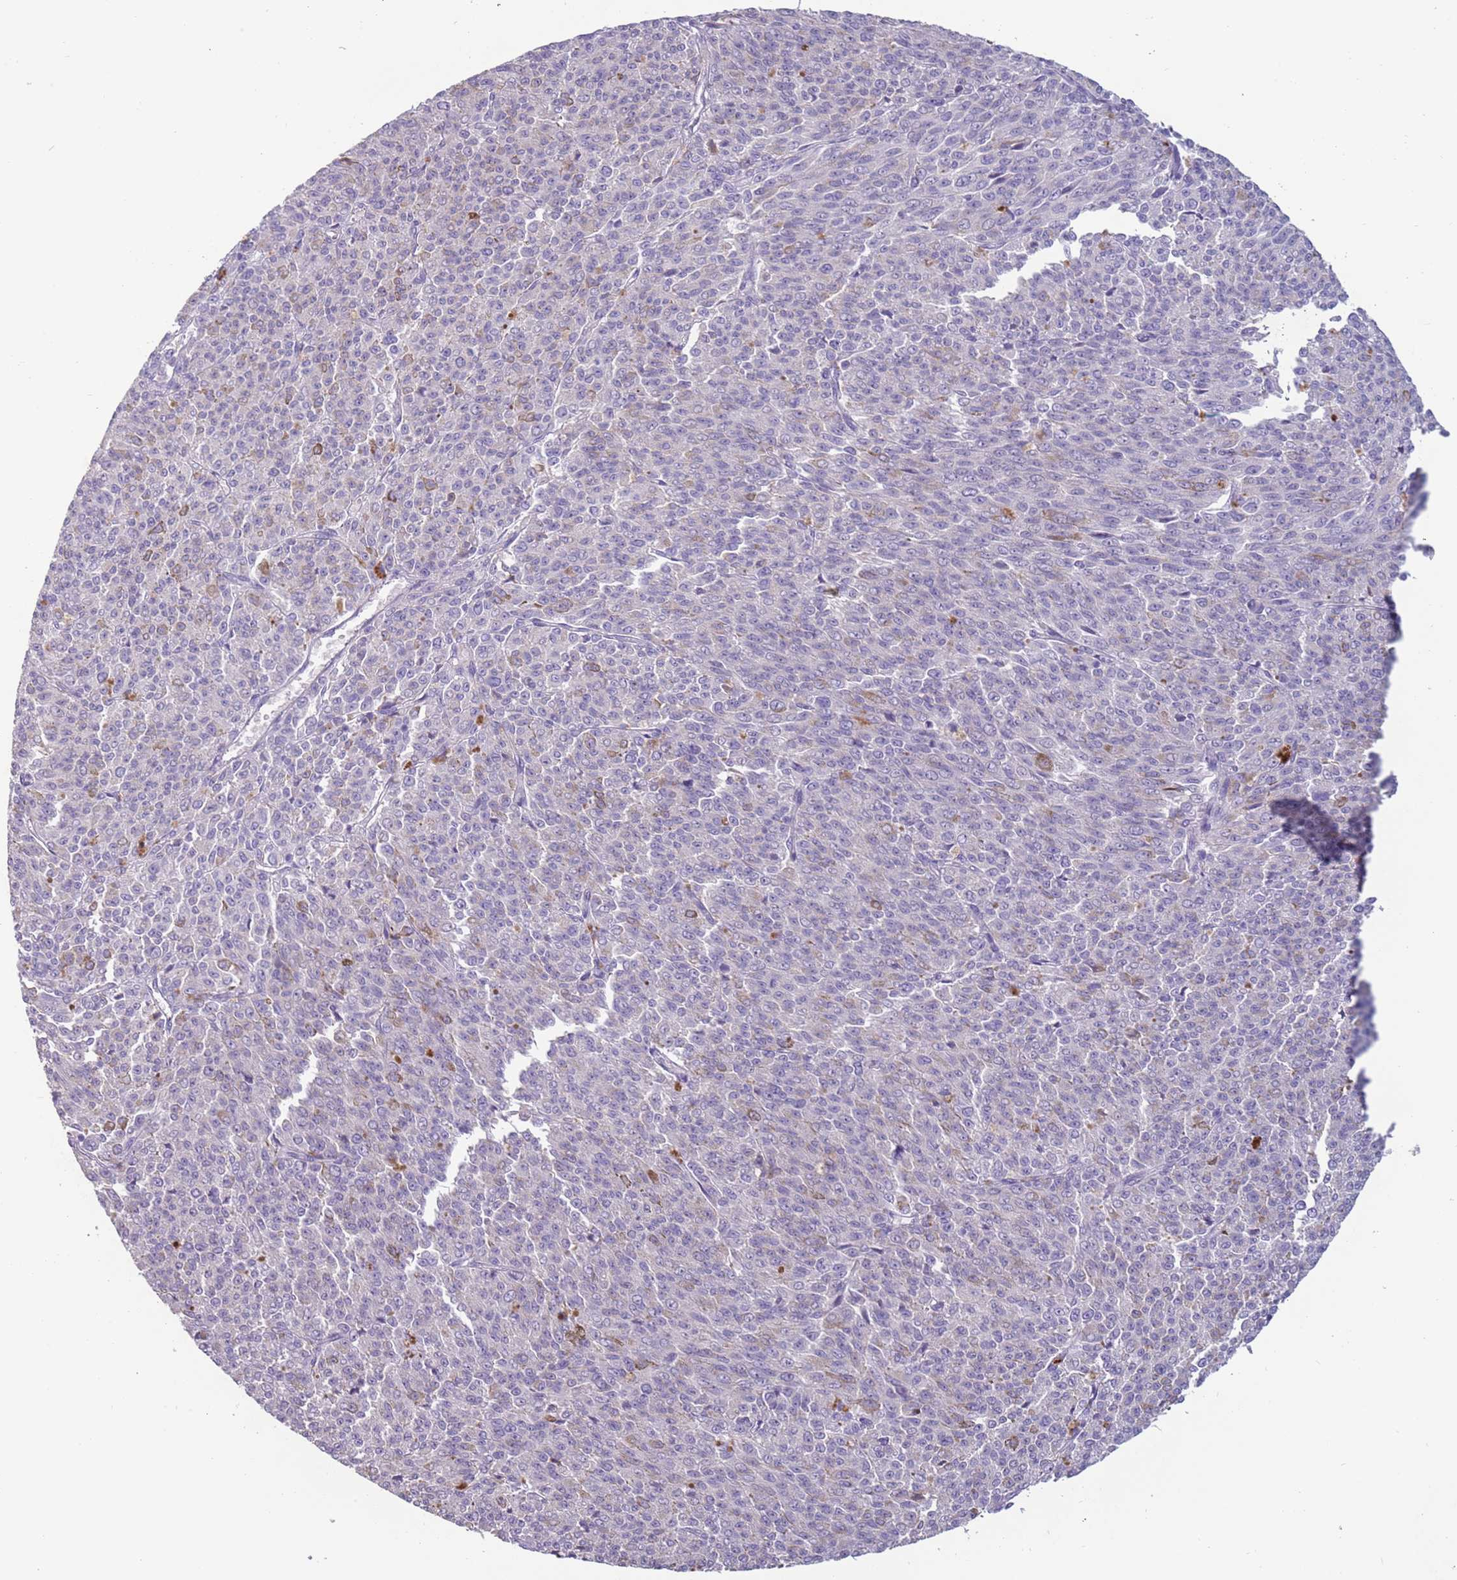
{"staining": {"intensity": "weak", "quantity": "<25%", "location": "cytoplasmic/membranous"}, "tissue": "melanoma", "cell_type": "Tumor cells", "image_type": "cancer", "snomed": [{"axis": "morphology", "description": "Malignant melanoma, NOS"}, {"axis": "topography", "description": "Skin"}], "caption": "The micrograph demonstrates no staining of tumor cells in melanoma.", "gene": "NWD2", "patient": {"sex": "female", "age": 52}}